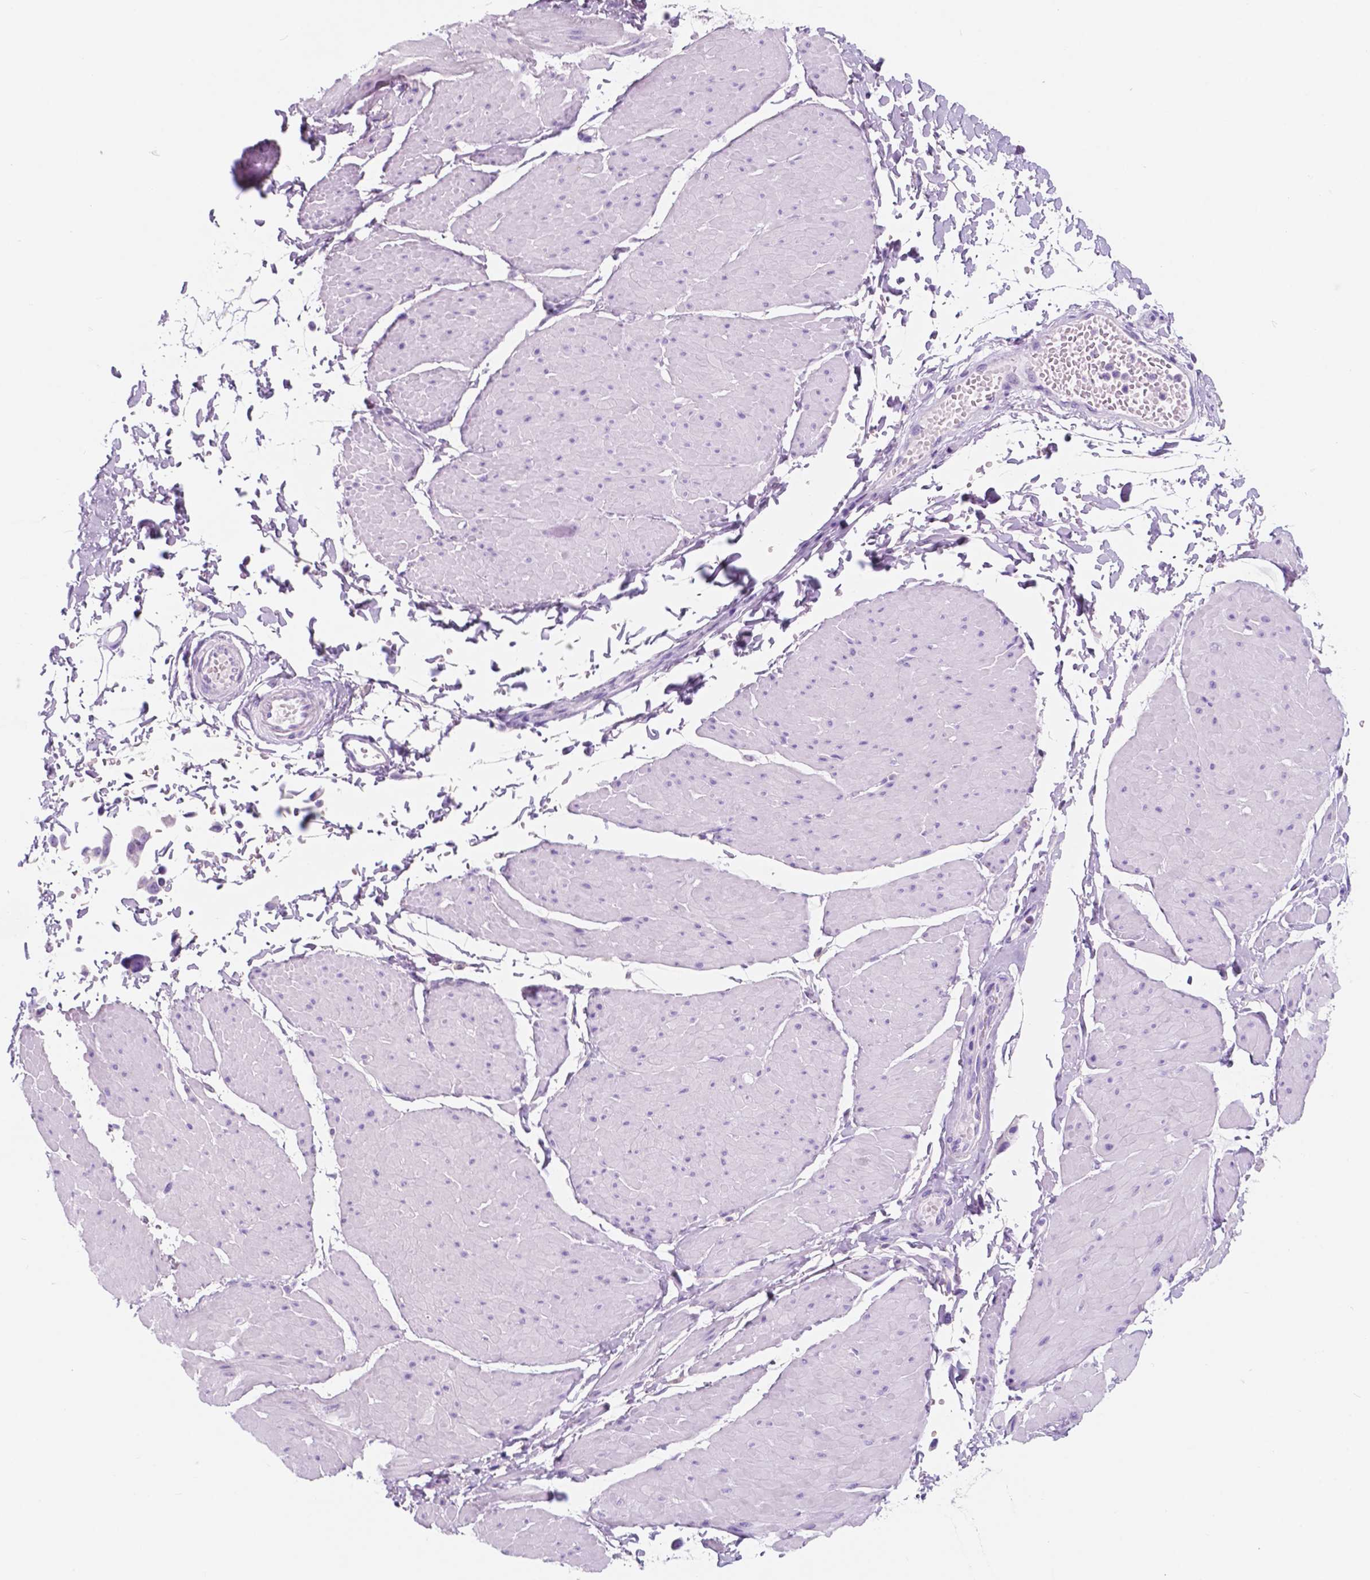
{"staining": {"intensity": "negative", "quantity": "none", "location": "none"}, "tissue": "adipose tissue", "cell_type": "Adipocytes", "image_type": "normal", "snomed": [{"axis": "morphology", "description": "Normal tissue, NOS"}, {"axis": "topography", "description": "Smooth muscle"}, {"axis": "topography", "description": "Peripheral nerve tissue"}], "caption": "Micrograph shows no protein expression in adipocytes of normal adipose tissue. The staining was performed using DAB (3,3'-diaminobenzidine) to visualize the protein expression in brown, while the nuclei were stained in blue with hematoxylin (Magnification: 20x).", "gene": "CUZD1", "patient": {"sex": "male", "age": 58}}